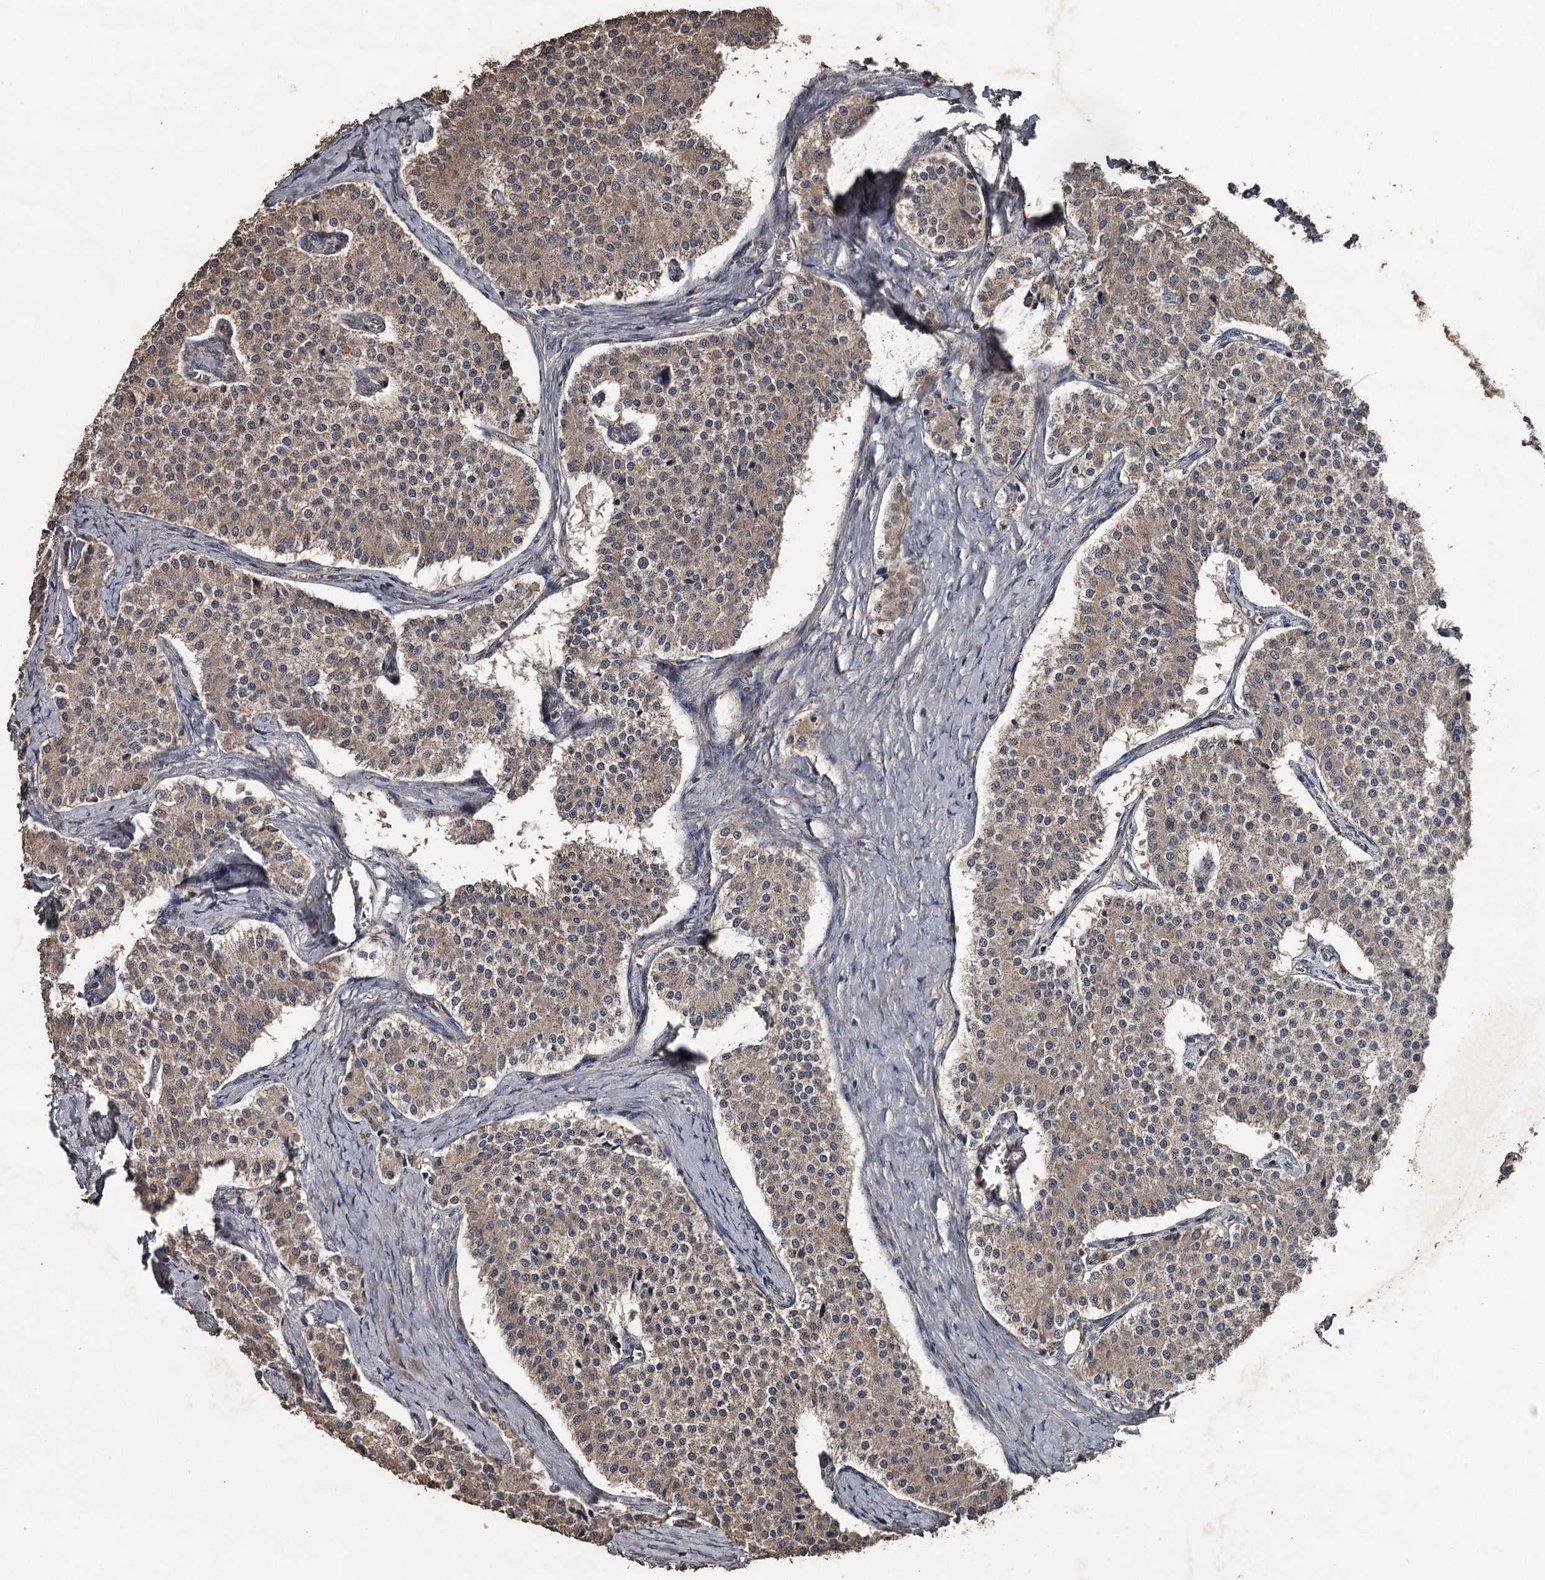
{"staining": {"intensity": "moderate", "quantity": ">75%", "location": "cytoplasmic/membranous"}, "tissue": "carcinoid", "cell_type": "Tumor cells", "image_type": "cancer", "snomed": [{"axis": "morphology", "description": "Carcinoid, malignant, NOS"}, {"axis": "topography", "description": "Colon"}], "caption": "Human carcinoid (malignant) stained for a protein (brown) exhibits moderate cytoplasmic/membranous positive positivity in approximately >75% of tumor cells.", "gene": "WIPI1", "patient": {"sex": "female", "age": 52}}